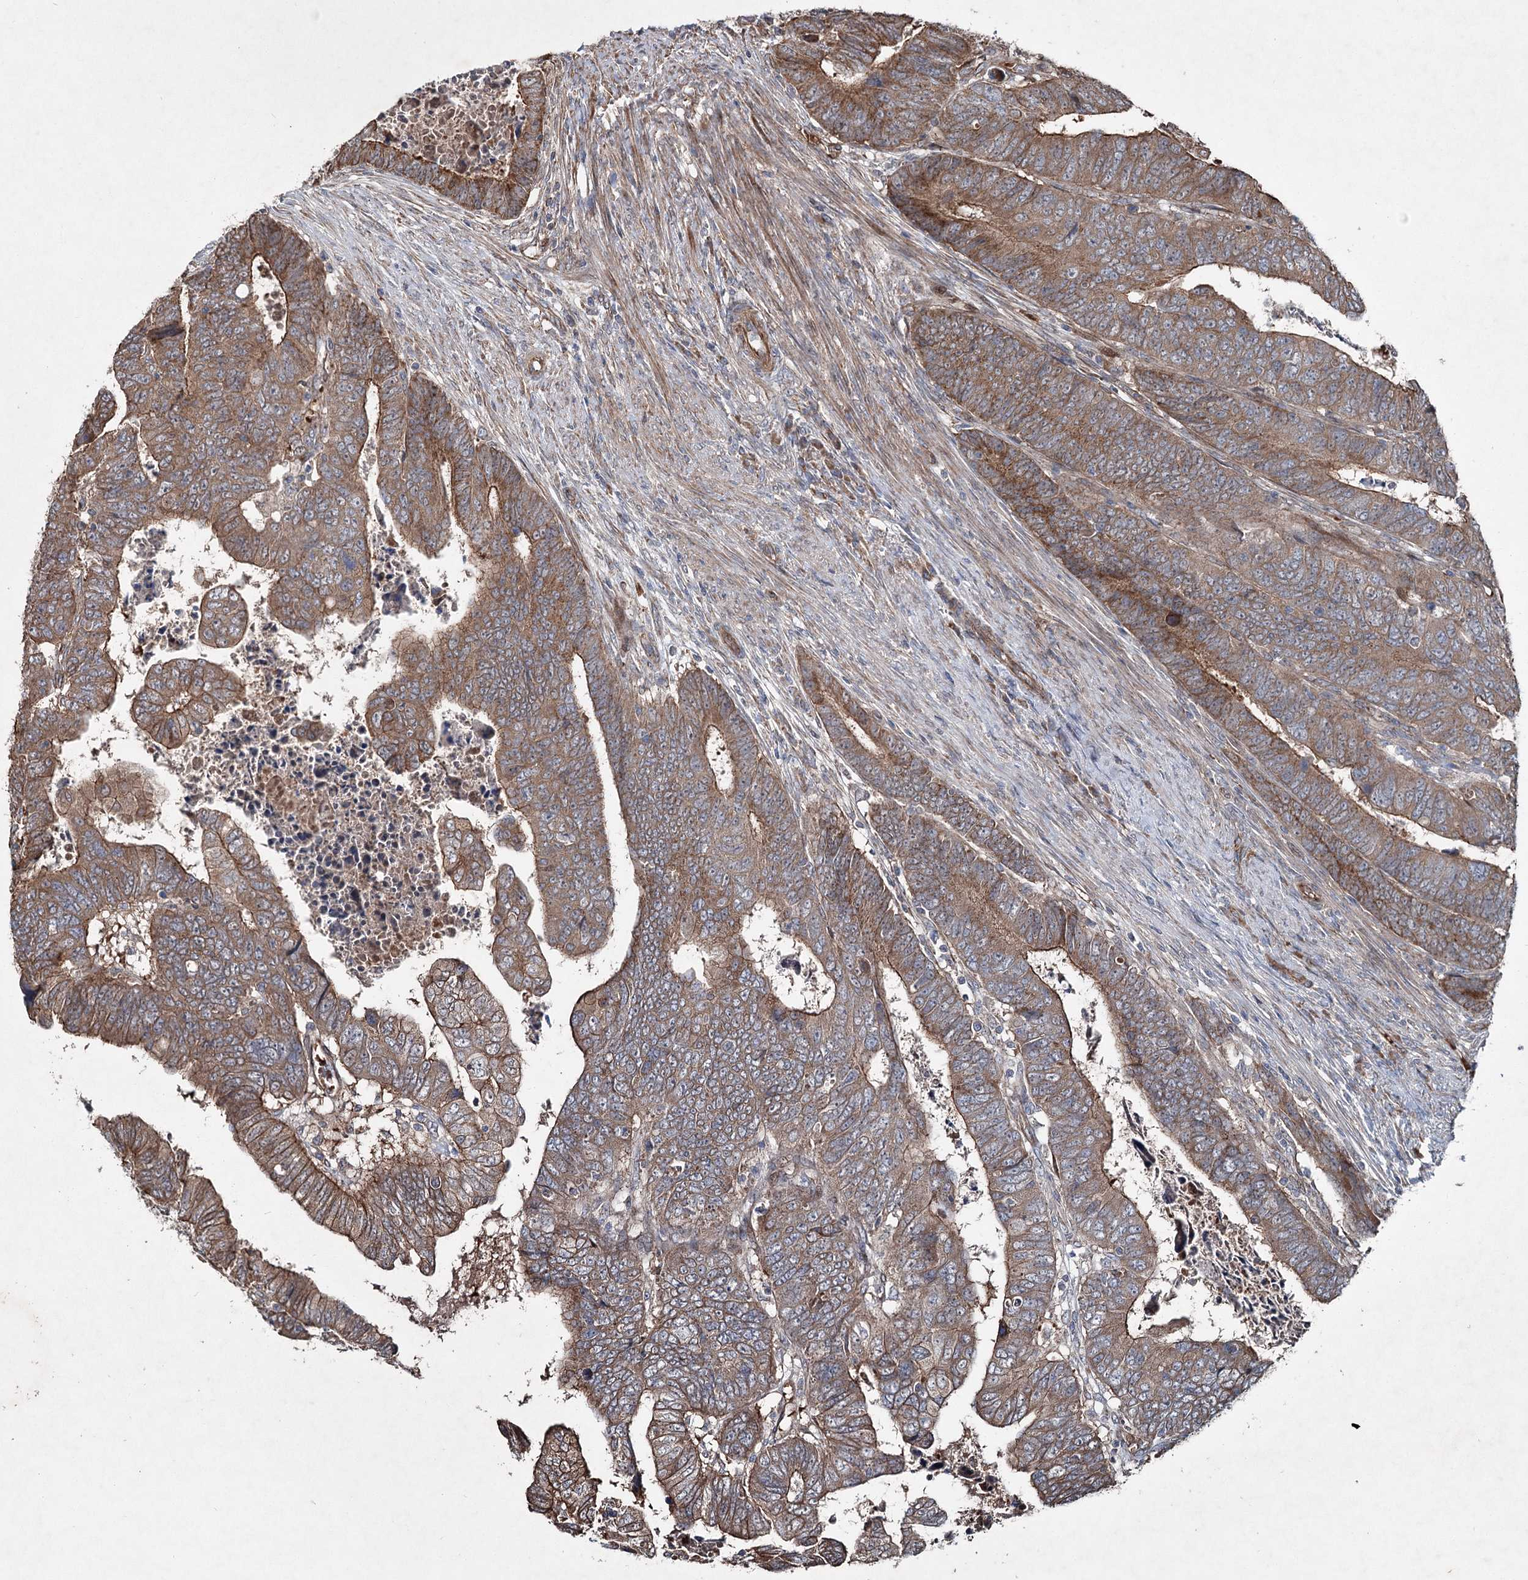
{"staining": {"intensity": "moderate", "quantity": ">75%", "location": "cytoplasmic/membranous"}, "tissue": "colorectal cancer", "cell_type": "Tumor cells", "image_type": "cancer", "snomed": [{"axis": "morphology", "description": "Normal tissue, NOS"}, {"axis": "morphology", "description": "Adenocarcinoma, NOS"}, {"axis": "topography", "description": "Rectum"}], "caption": "Protein positivity by IHC displays moderate cytoplasmic/membranous staining in approximately >75% of tumor cells in colorectal adenocarcinoma. (DAB (3,3'-diaminobenzidine) IHC, brown staining for protein, blue staining for nuclei).", "gene": "SERINC5", "patient": {"sex": "female", "age": 65}}